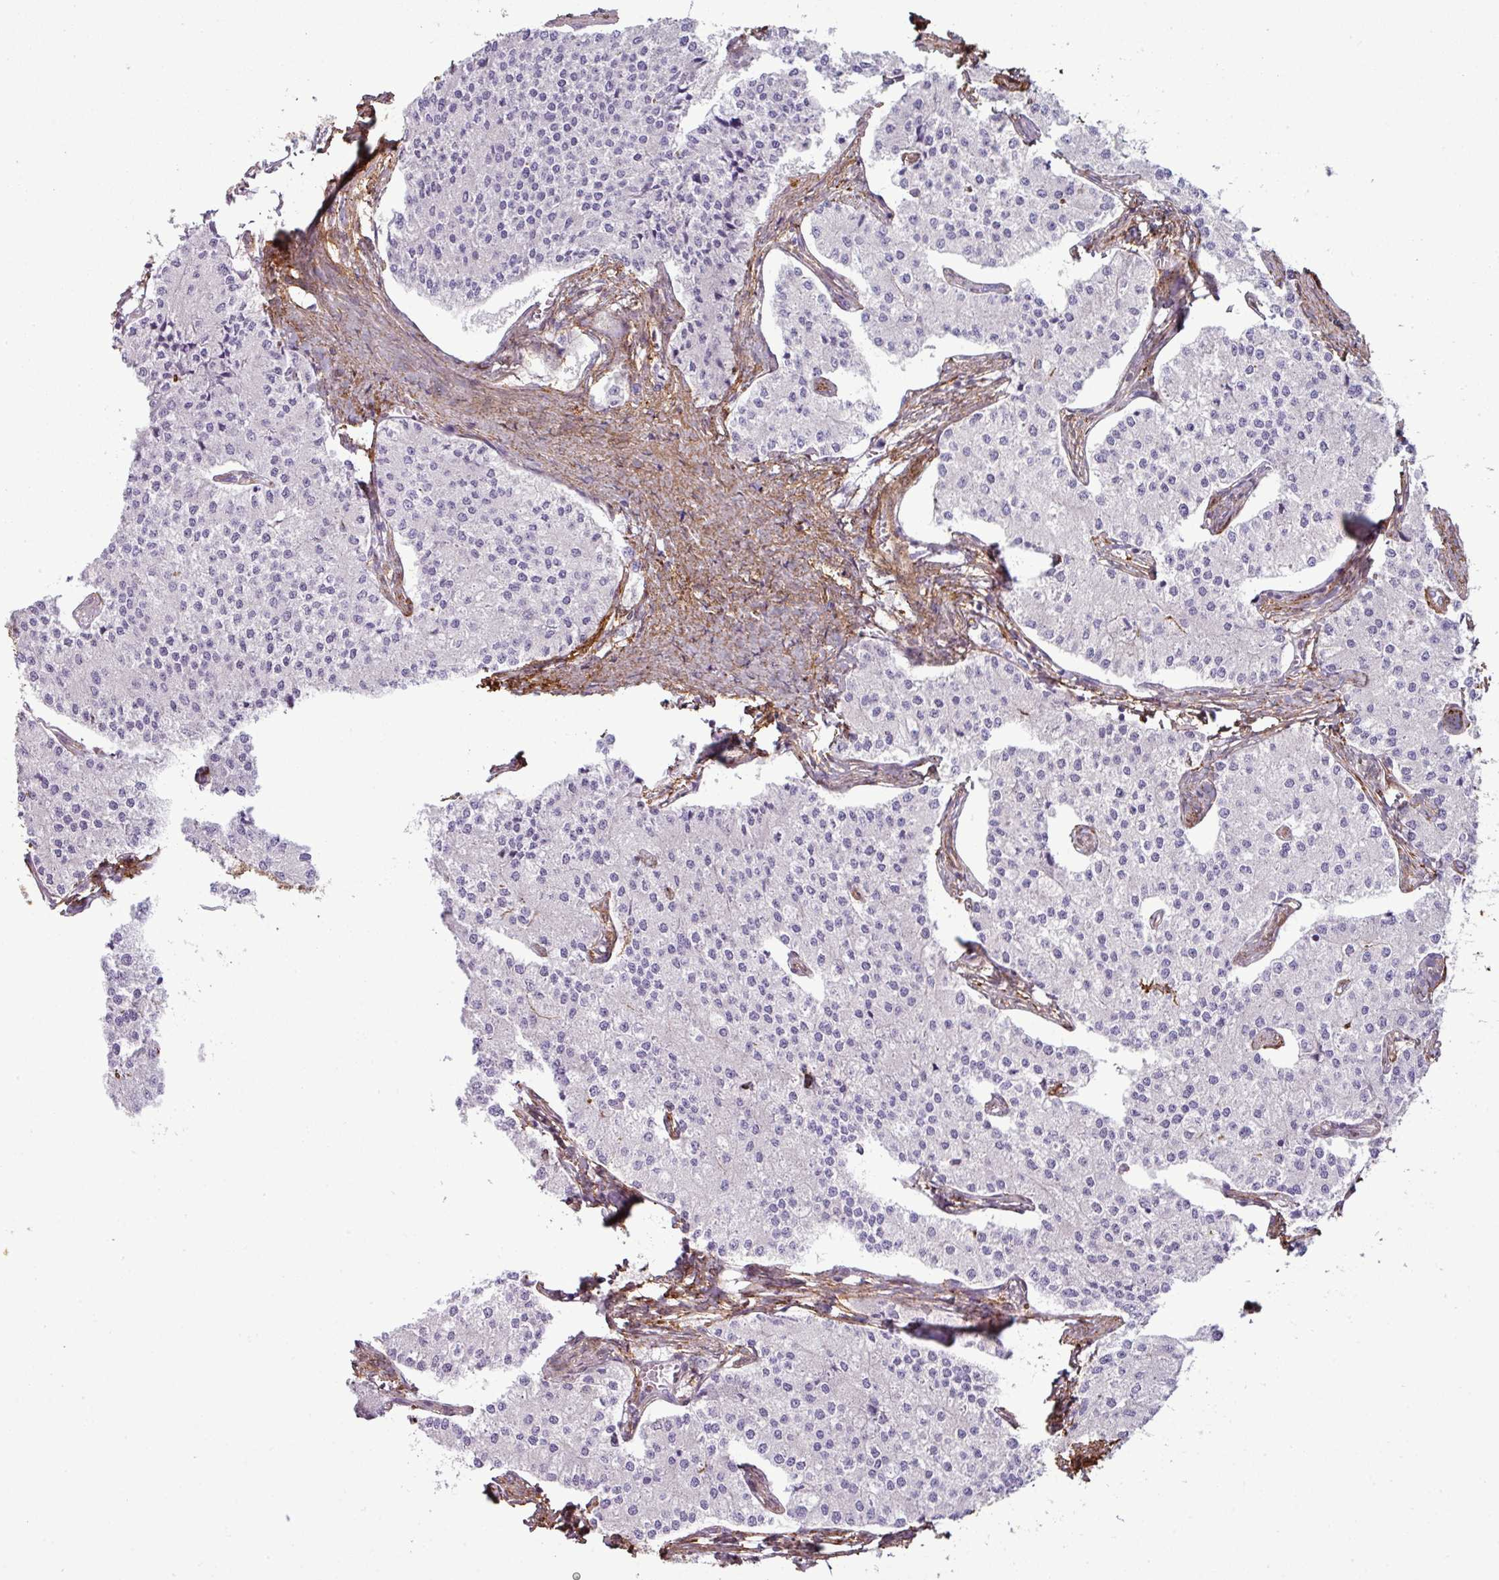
{"staining": {"intensity": "negative", "quantity": "none", "location": "none"}, "tissue": "carcinoid", "cell_type": "Tumor cells", "image_type": "cancer", "snomed": [{"axis": "morphology", "description": "Carcinoid, malignant, NOS"}, {"axis": "topography", "description": "Colon"}], "caption": "There is no significant positivity in tumor cells of carcinoid.", "gene": "COL8A1", "patient": {"sex": "female", "age": 52}}